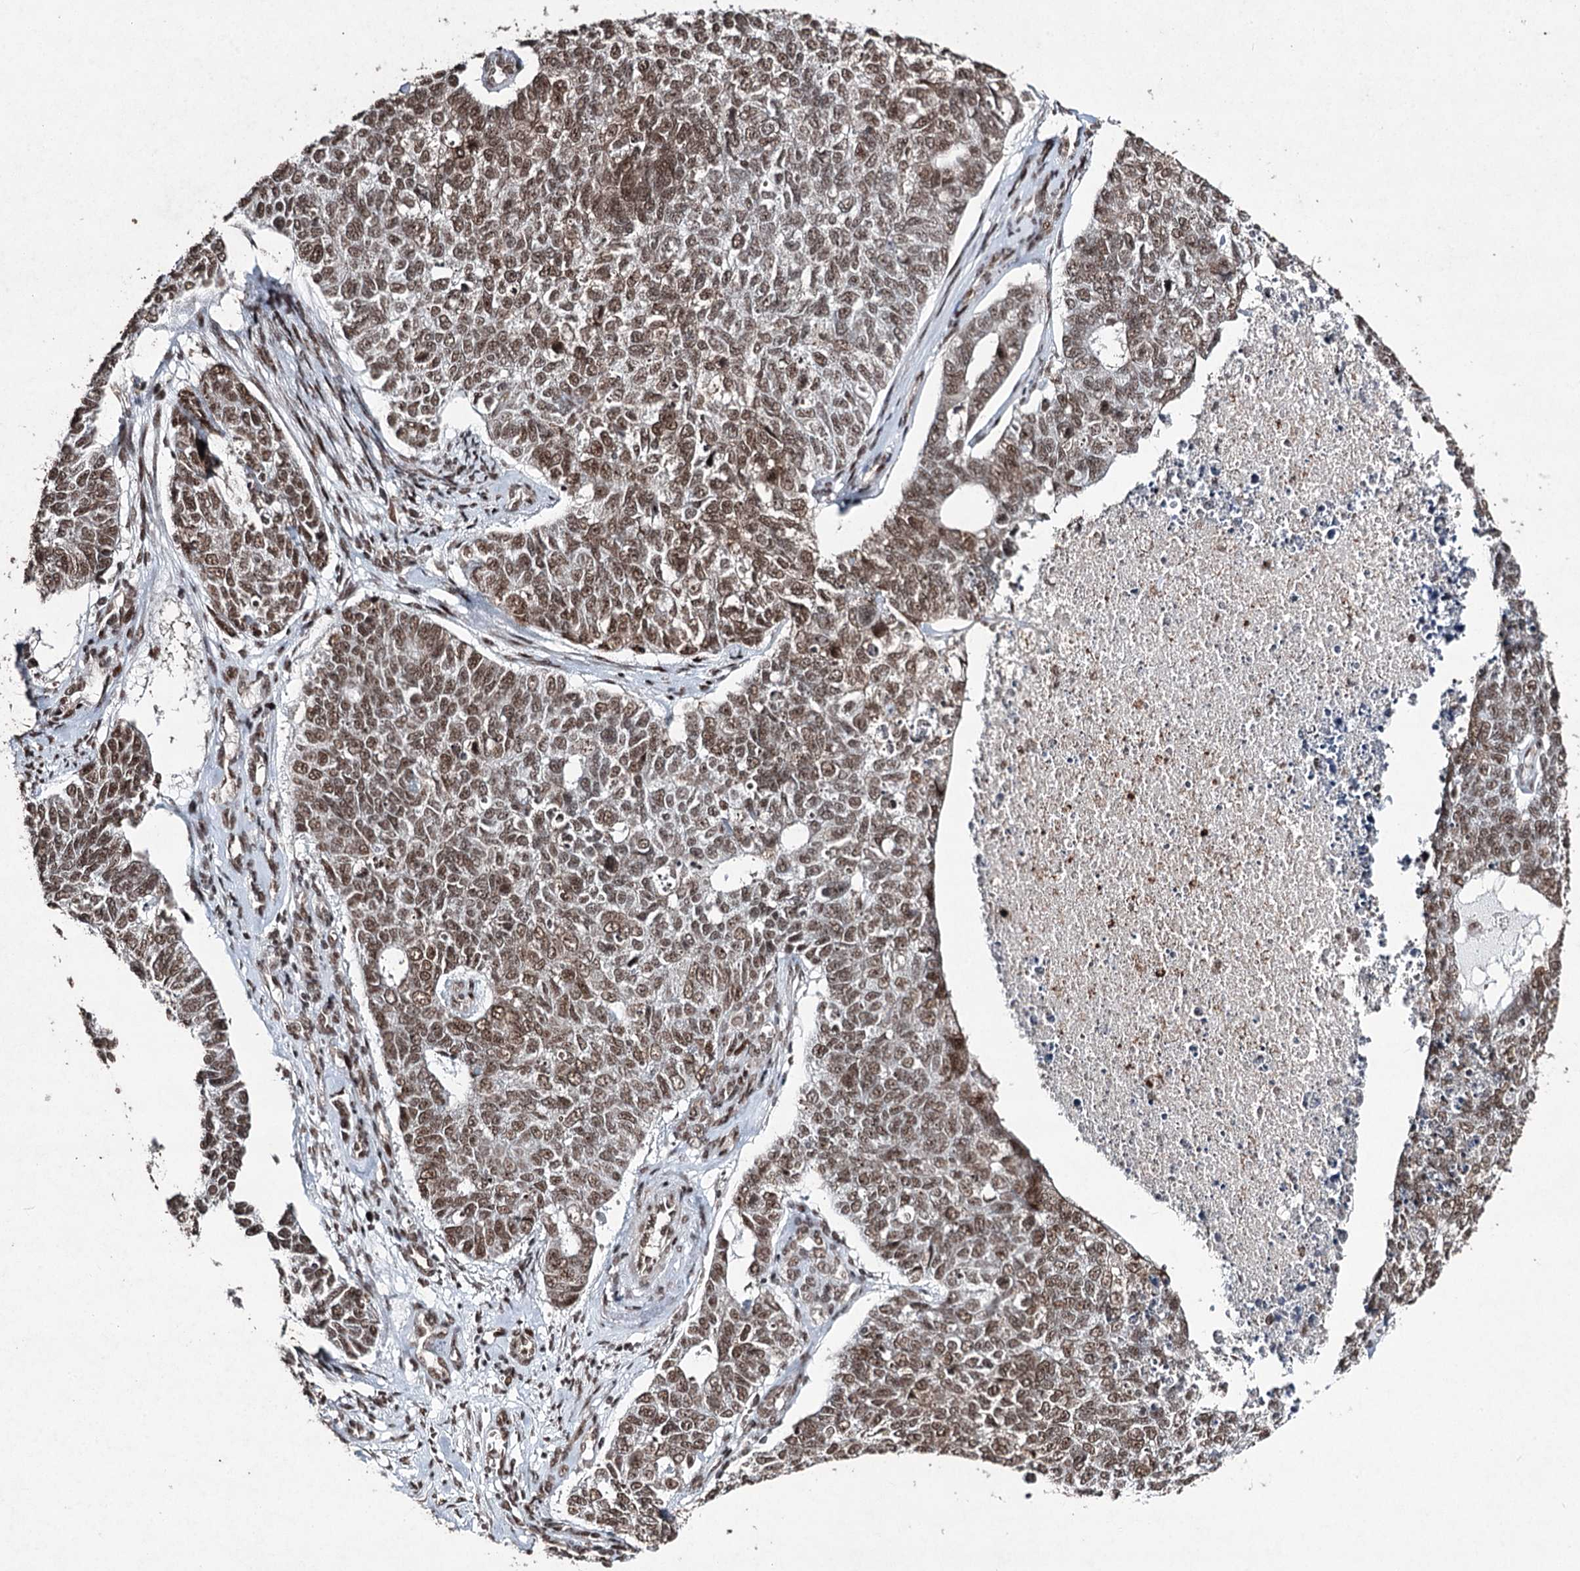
{"staining": {"intensity": "moderate", "quantity": ">75%", "location": "nuclear"}, "tissue": "cervical cancer", "cell_type": "Tumor cells", "image_type": "cancer", "snomed": [{"axis": "morphology", "description": "Squamous cell carcinoma, NOS"}, {"axis": "topography", "description": "Cervix"}], "caption": "Immunohistochemistry staining of squamous cell carcinoma (cervical), which reveals medium levels of moderate nuclear expression in approximately >75% of tumor cells indicating moderate nuclear protein positivity. The staining was performed using DAB (brown) for protein detection and nuclei were counterstained in hematoxylin (blue).", "gene": "PDCD4", "patient": {"sex": "female", "age": 63}}